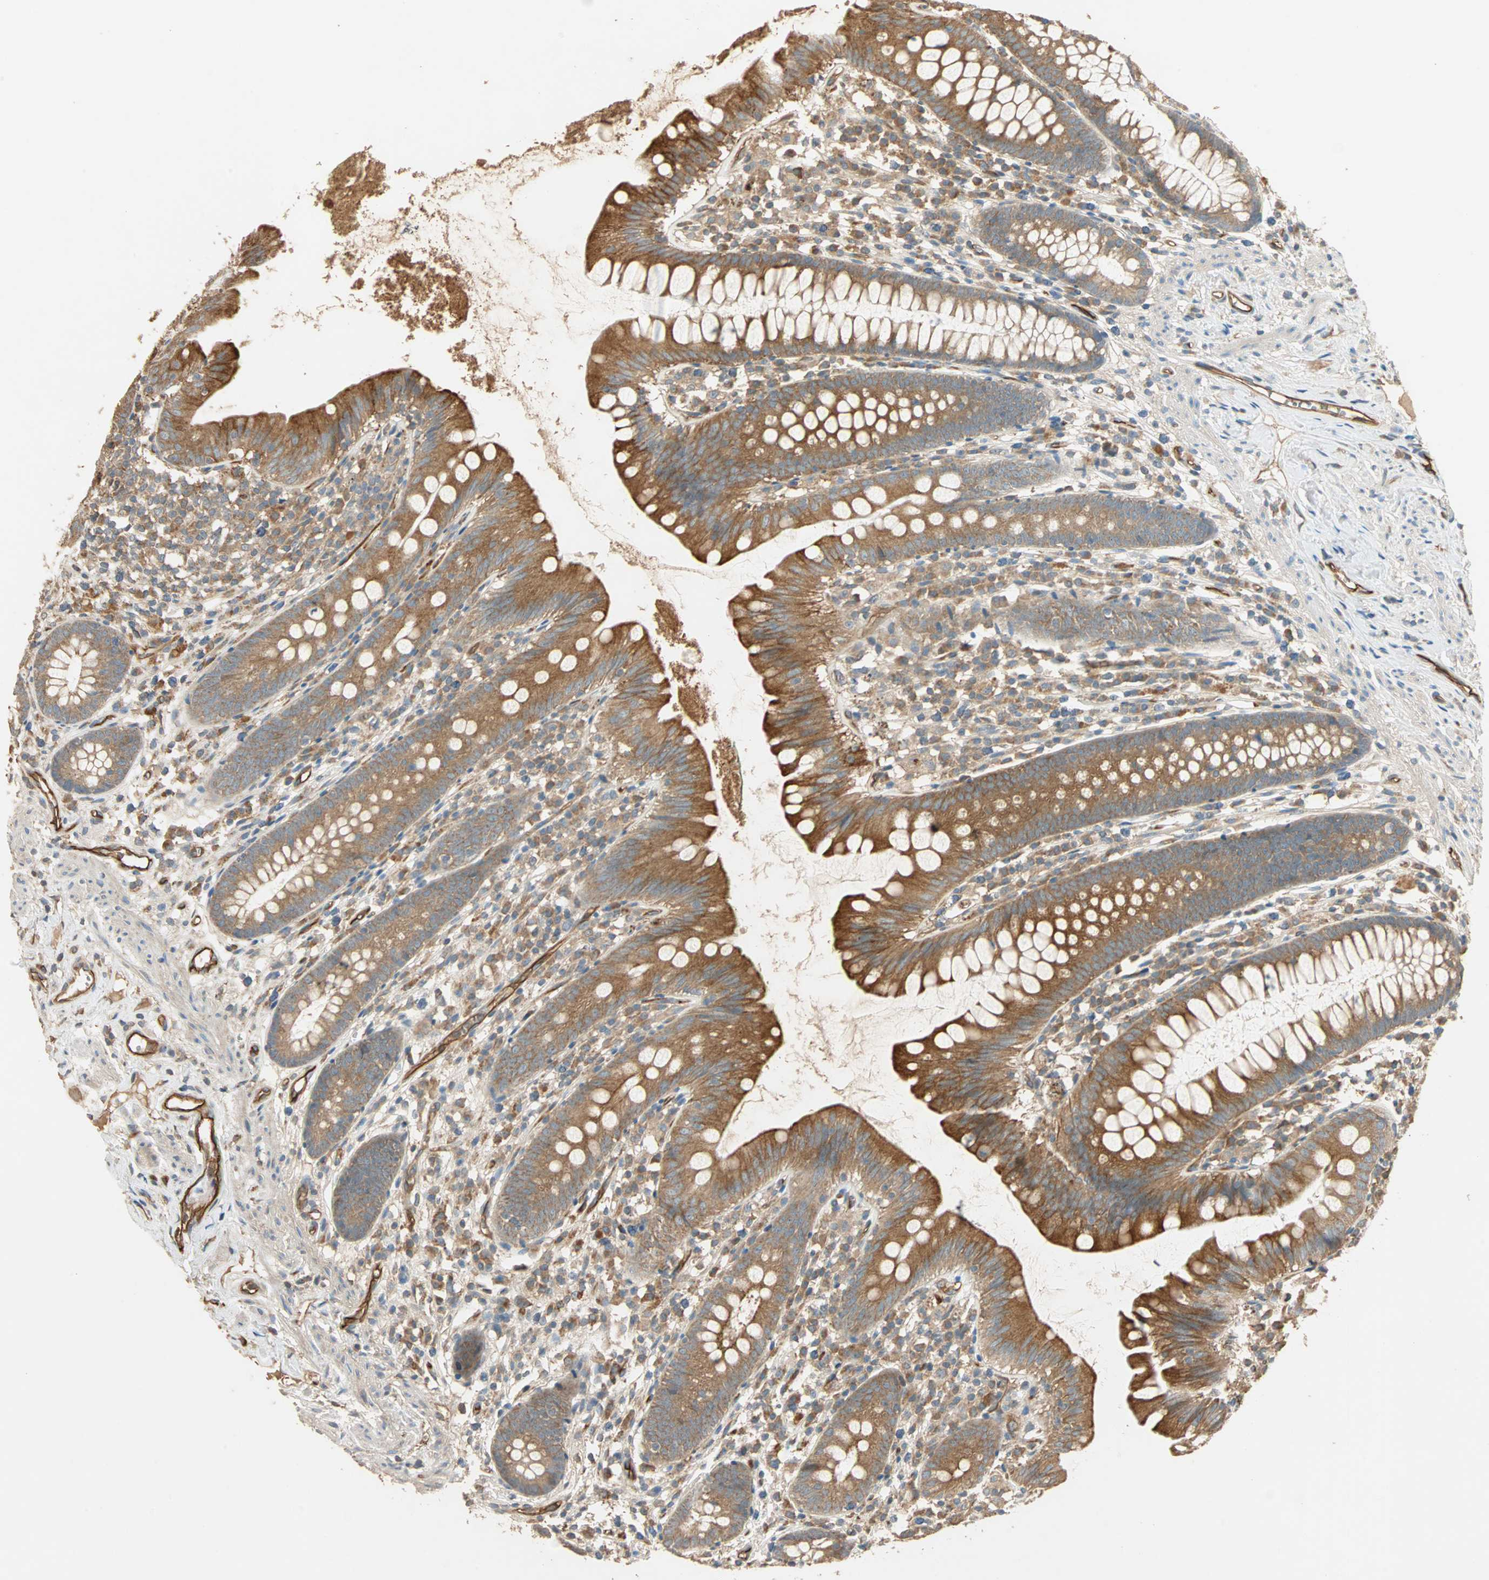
{"staining": {"intensity": "strong", "quantity": ">75%", "location": "cytoplasmic/membranous"}, "tissue": "appendix", "cell_type": "Glandular cells", "image_type": "normal", "snomed": [{"axis": "morphology", "description": "Normal tissue, NOS"}, {"axis": "topography", "description": "Appendix"}], "caption": "Immunohistochemical staining of normal appendix demonstrates >75% levels of strong cytoplasmic/membranous protein staining in about >75% of glandular cells.", "gene": "GALK1", "patient": {"sex": "male", "age": 52}}